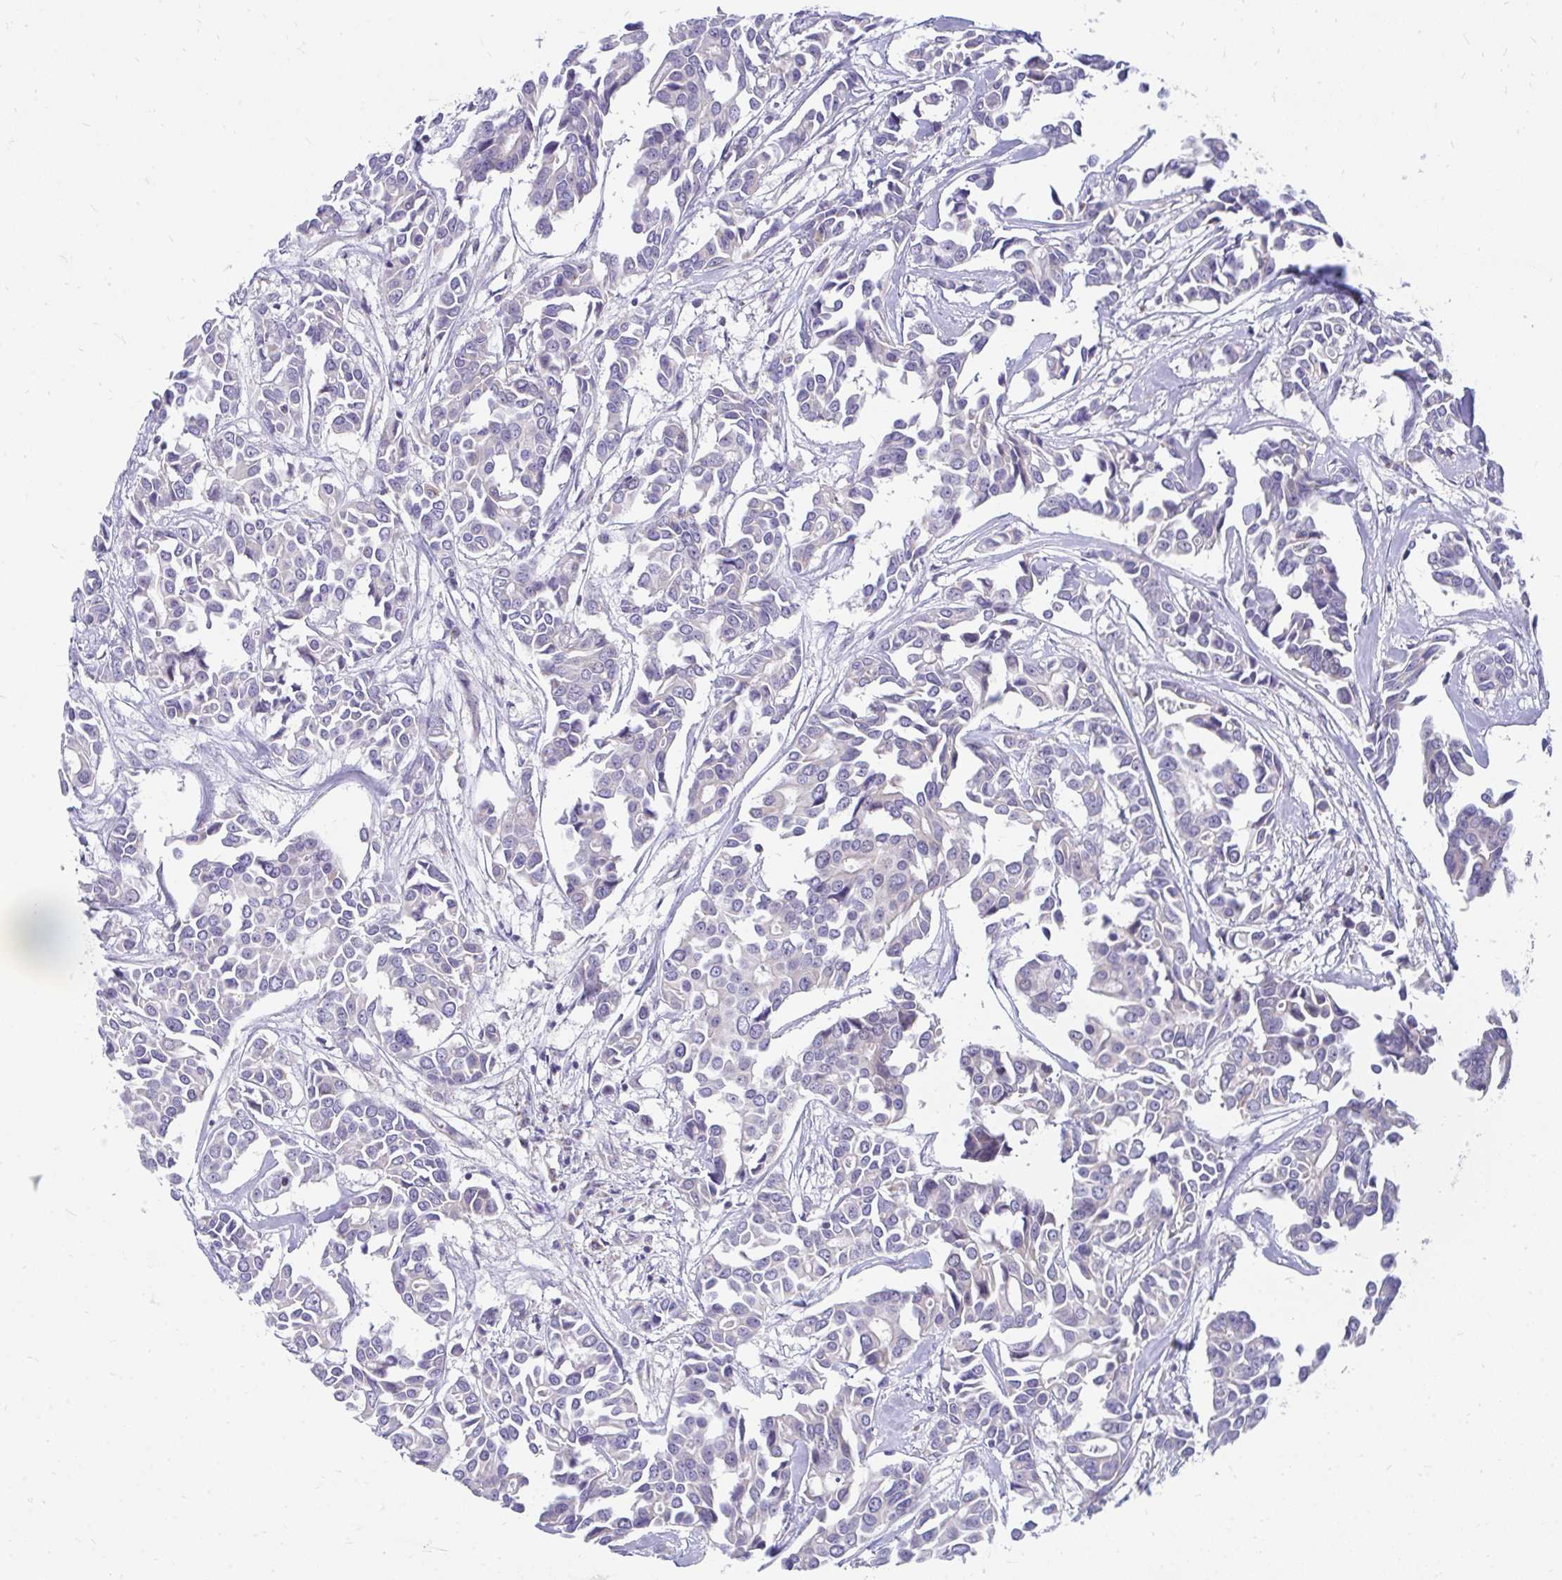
{"staining": {"intensity": "negative", "quantity": "none", "location": "none"}, "tissue": "breast cancer", "cell_type": "Tumor cells", "image_type": "cancer", "snomed": [{"axis": "morphology", "description": "Duct carcinoma"}, {"axis": "topography", "description": "Breast"}], "caption": "Breast infiltrating ductal carcinoma was stained to show a protein in brown. There is no significant expression in tumor cells.", "gene": "FHIP1B", "patient": {"sex": "female", "age": 54}}